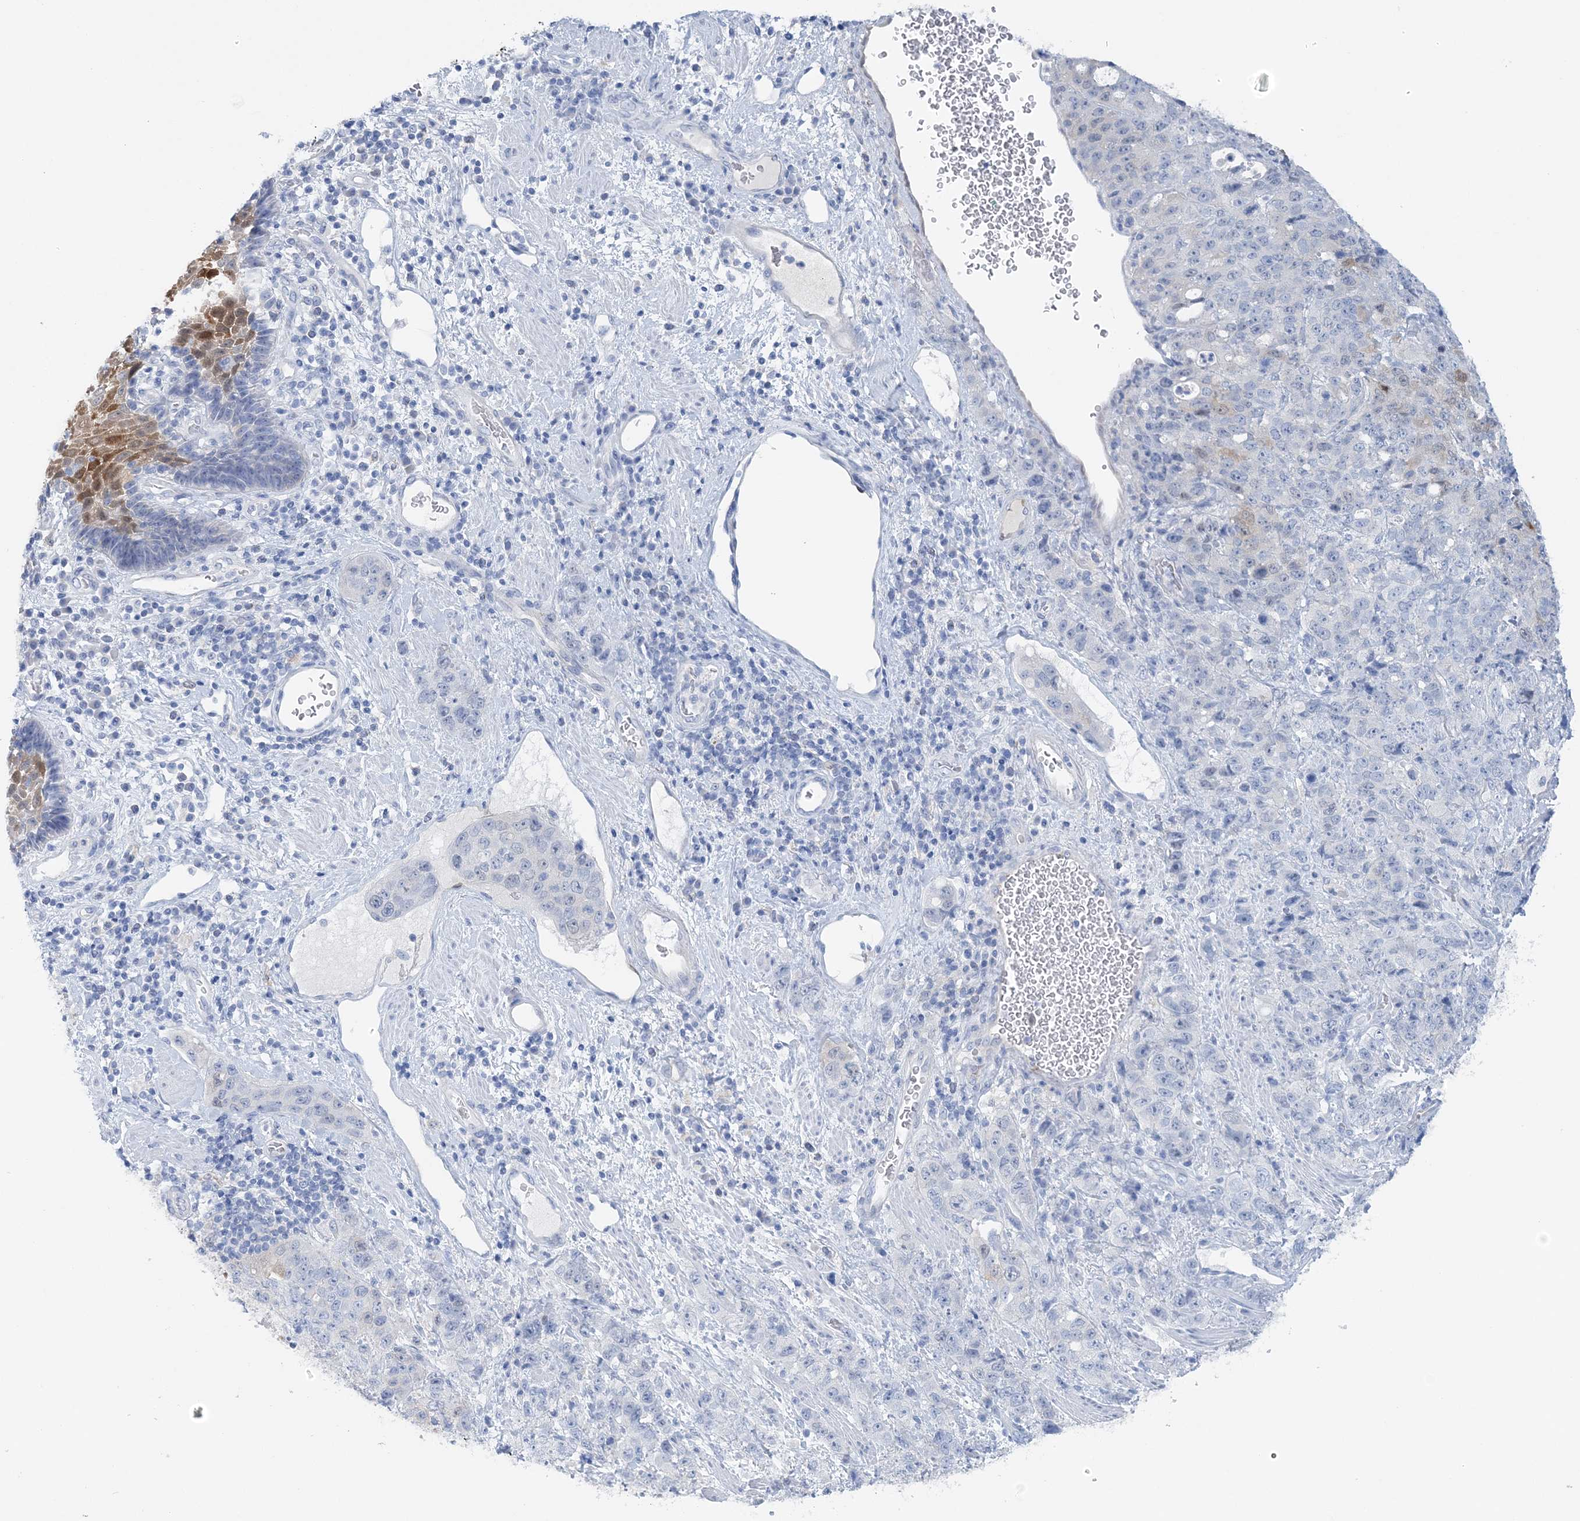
{"staining": {"intensity": "negative", "quantity": "none", "location": "none"}, "tissue": "stomach cancer", "cell_type": "Tumor cells", "image_type": "cancer", "snomed": [{"axis": "morphology", "description": "Adenocarcinoma, NOS"}, {"axis": "topography", "description": "Stomach"}], "caption": "Photomicrograph shows no significant protein expression in tumor cells of stomach cancer.", "gene": "HMGCS1", "patient": {"sex": "male", "age": 48}}